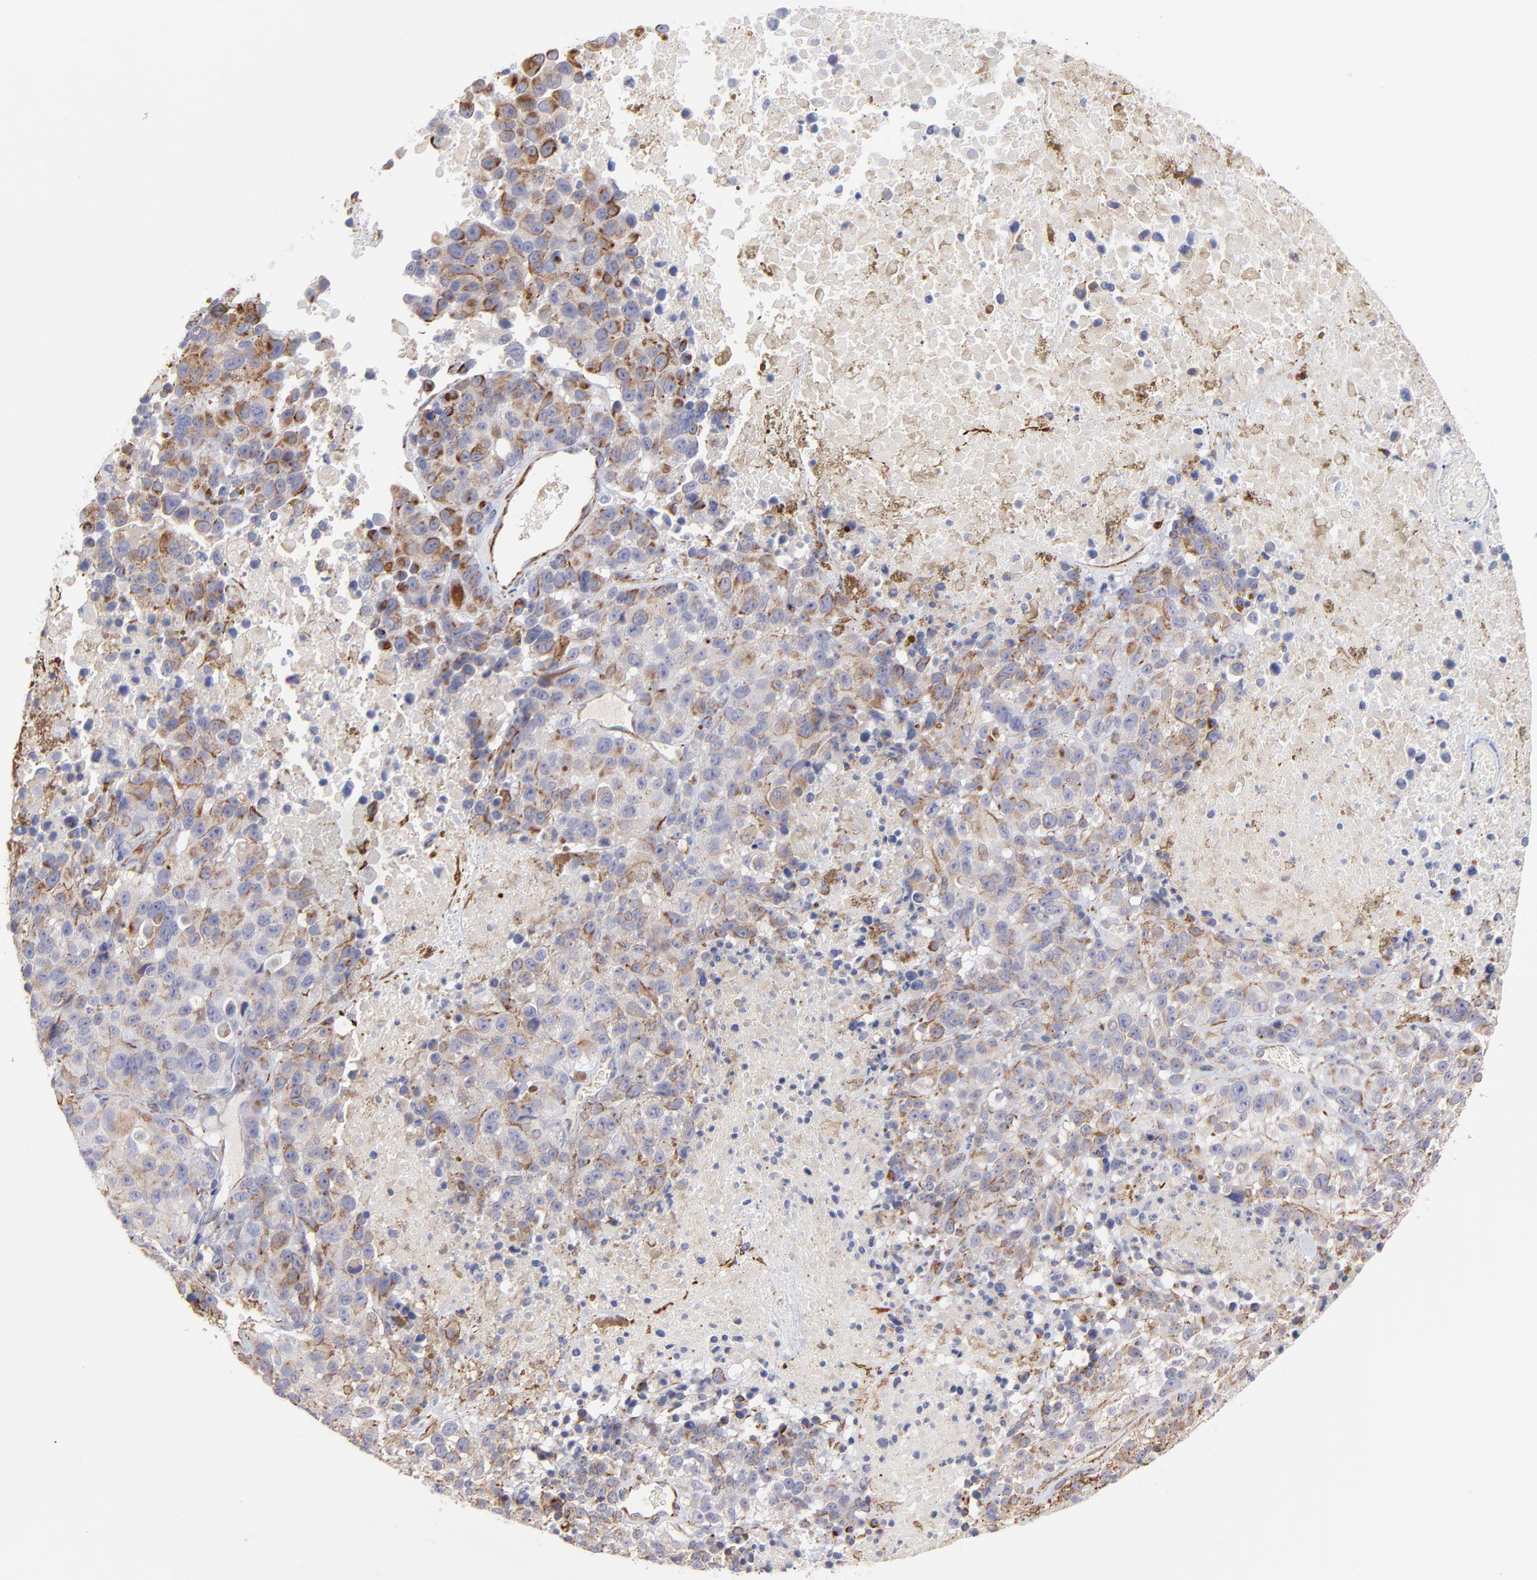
{"staining": {"intensity": "moderate", "quantity": ">75%", "location": "cytoplasmic/membranous"}, "tissue": "melanoma", "cell_type": "Tumor cells", "image_type": "cancer", "snomed": [{"axis": "morphology", "description": "Malignant melanoma, Metastatic site"}, {"axis": "topography", "description": "Cerebral cortex"}], "caption": "Protein expression analysis of melanoma demonstrates moderate cytoplasmic/membranous positivity in approximately >75% of tumor cells.", "gene": "COX8C", "patient": {"sex": "female", "age": 52}}